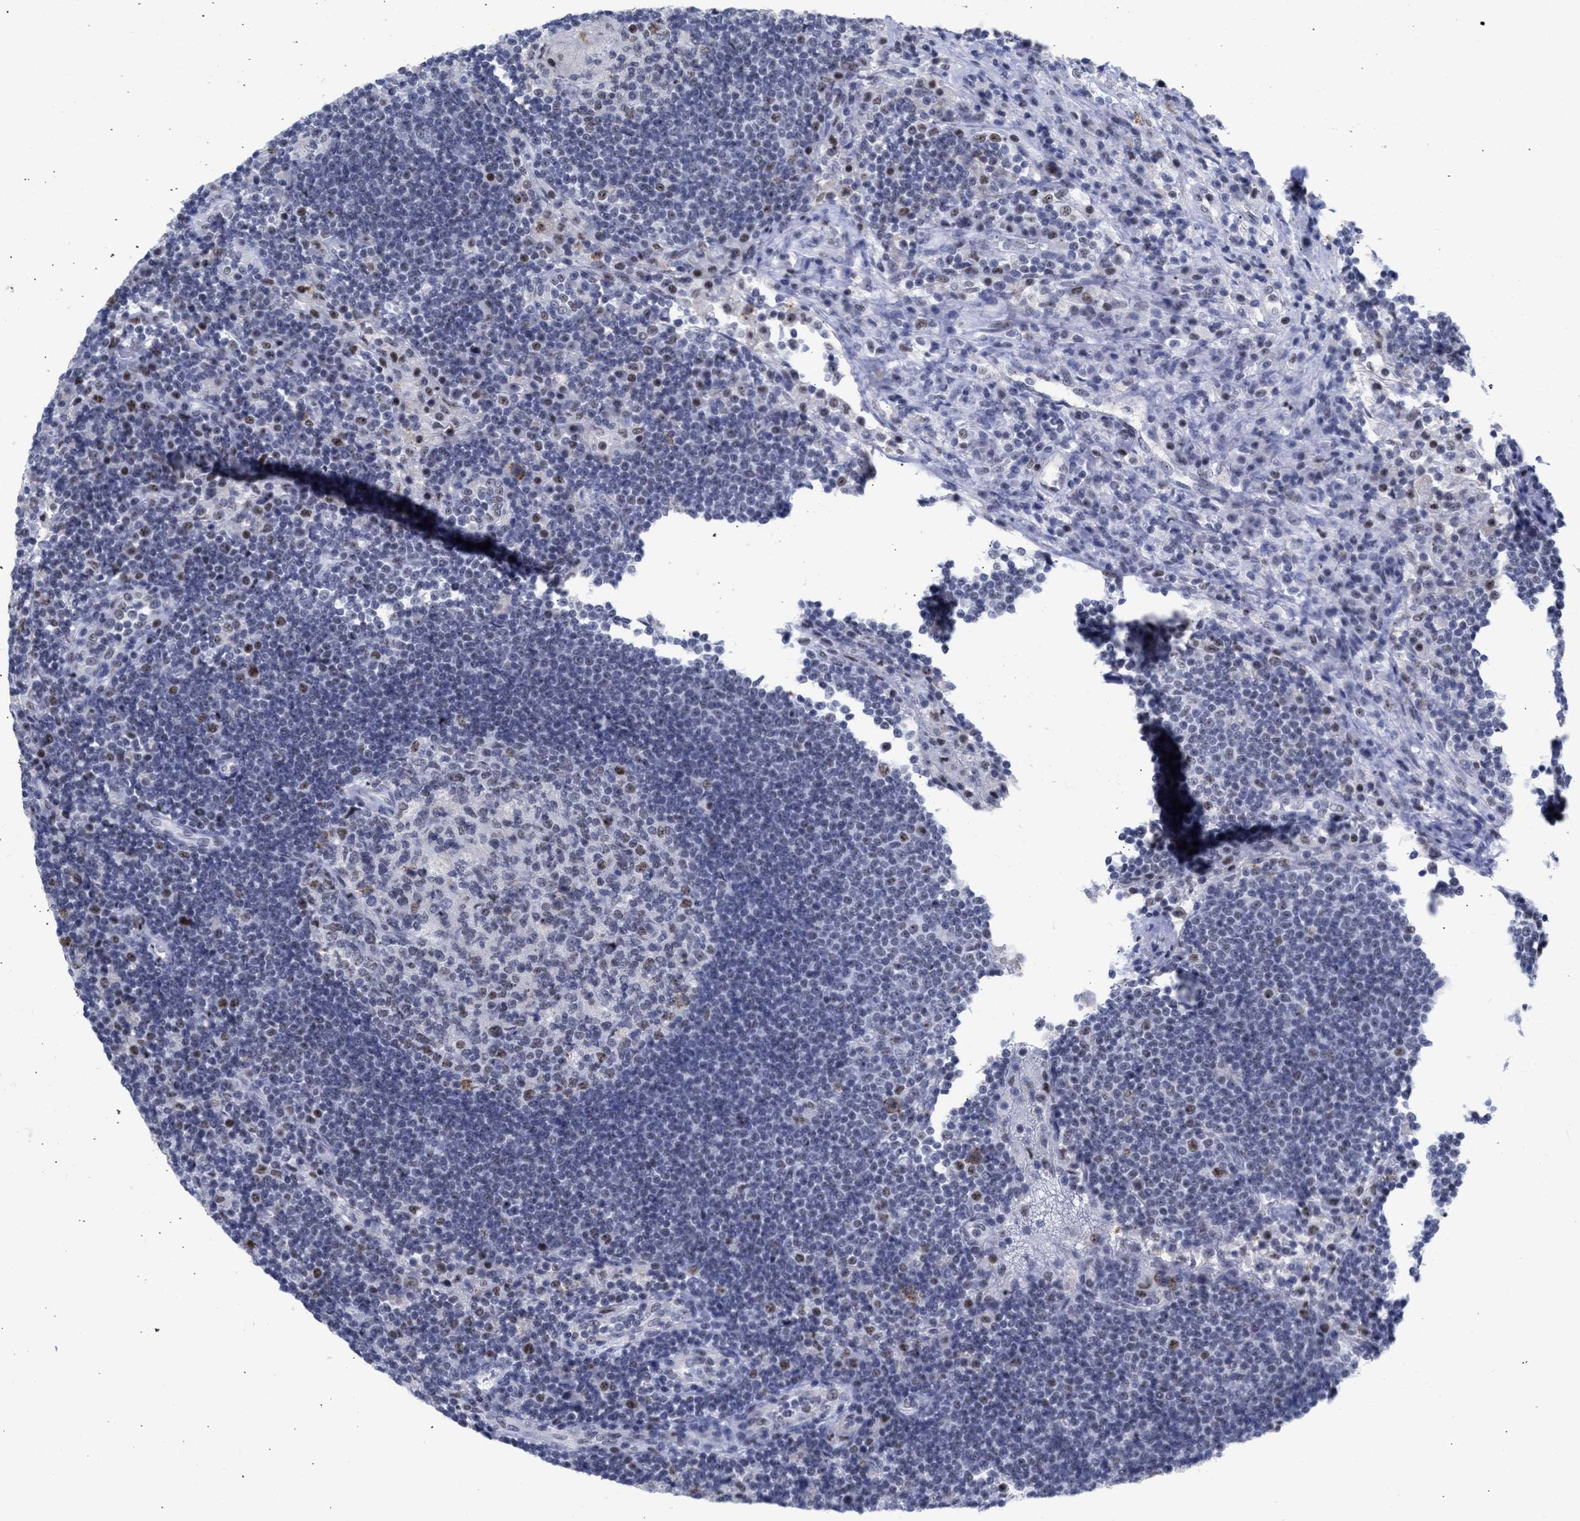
{"staining": {"intensity": "moderate", "quantity": "<25%", "location": "nuclear"}, "tissue": "lymph node", "cell_type": "Germinal center cells", "image_type": "normal", "snomed": [{"axis": "morphology", "description": "Normal tissue, NOS"}, {"axis": "topography", "description": "Lymph node"}], "caption": "Immunohistochemistry (IHC) (DAB (3,3'-diaminobenzidine)) staining of normal human lymph node reveals moderate nuclear protein positivity in about <25% of germinal center cells. Nuclei are stained in blue.", "gene": "DDX41", "patient": {"sex": "female", "age": 53}}